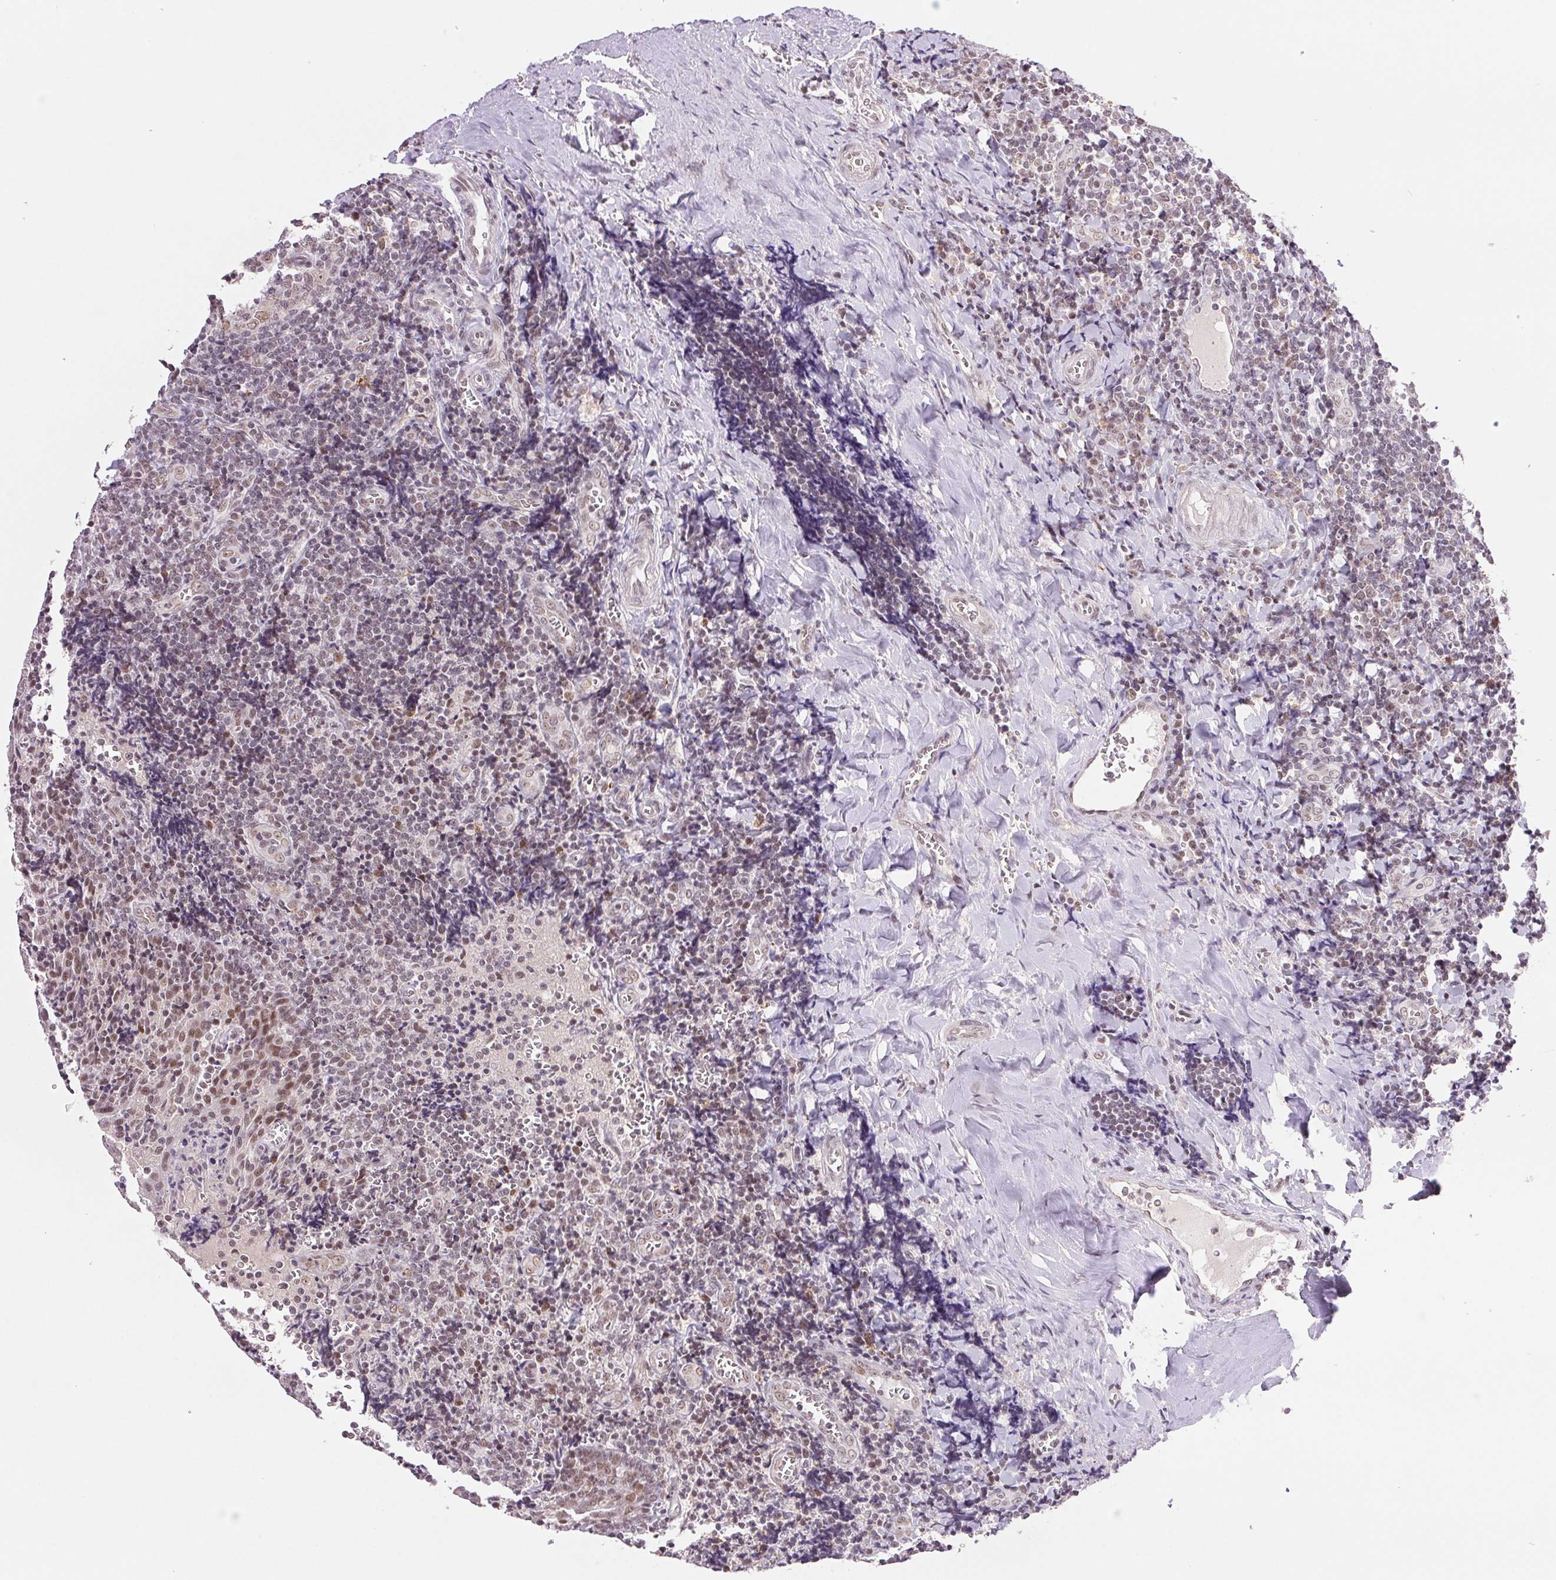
{"staining": {"intensity": "moderate", "quantity": "25%-75%", "location": "nuclear"}, "tissue": "tonsil", "cell_type": "Germinal center cells", "image_type": "normal", "snomed": [{"axis": "morphology", "description": "Normal tissue, NOS"}, {"axis": "morphology", "description": "Inflammation, NOS"}, {"axis": "topography", "description": "Tonsil"}], "caption": "Germinal center cells reveal medium levels of moderate nuclear positivity in approximately 25%-75% of cells in unremarkable human tonsil. (IHC, brightfield microscopy, high magnification).", "gene": "PRPF18", "patient": {"sex": "female", "age": 31}}